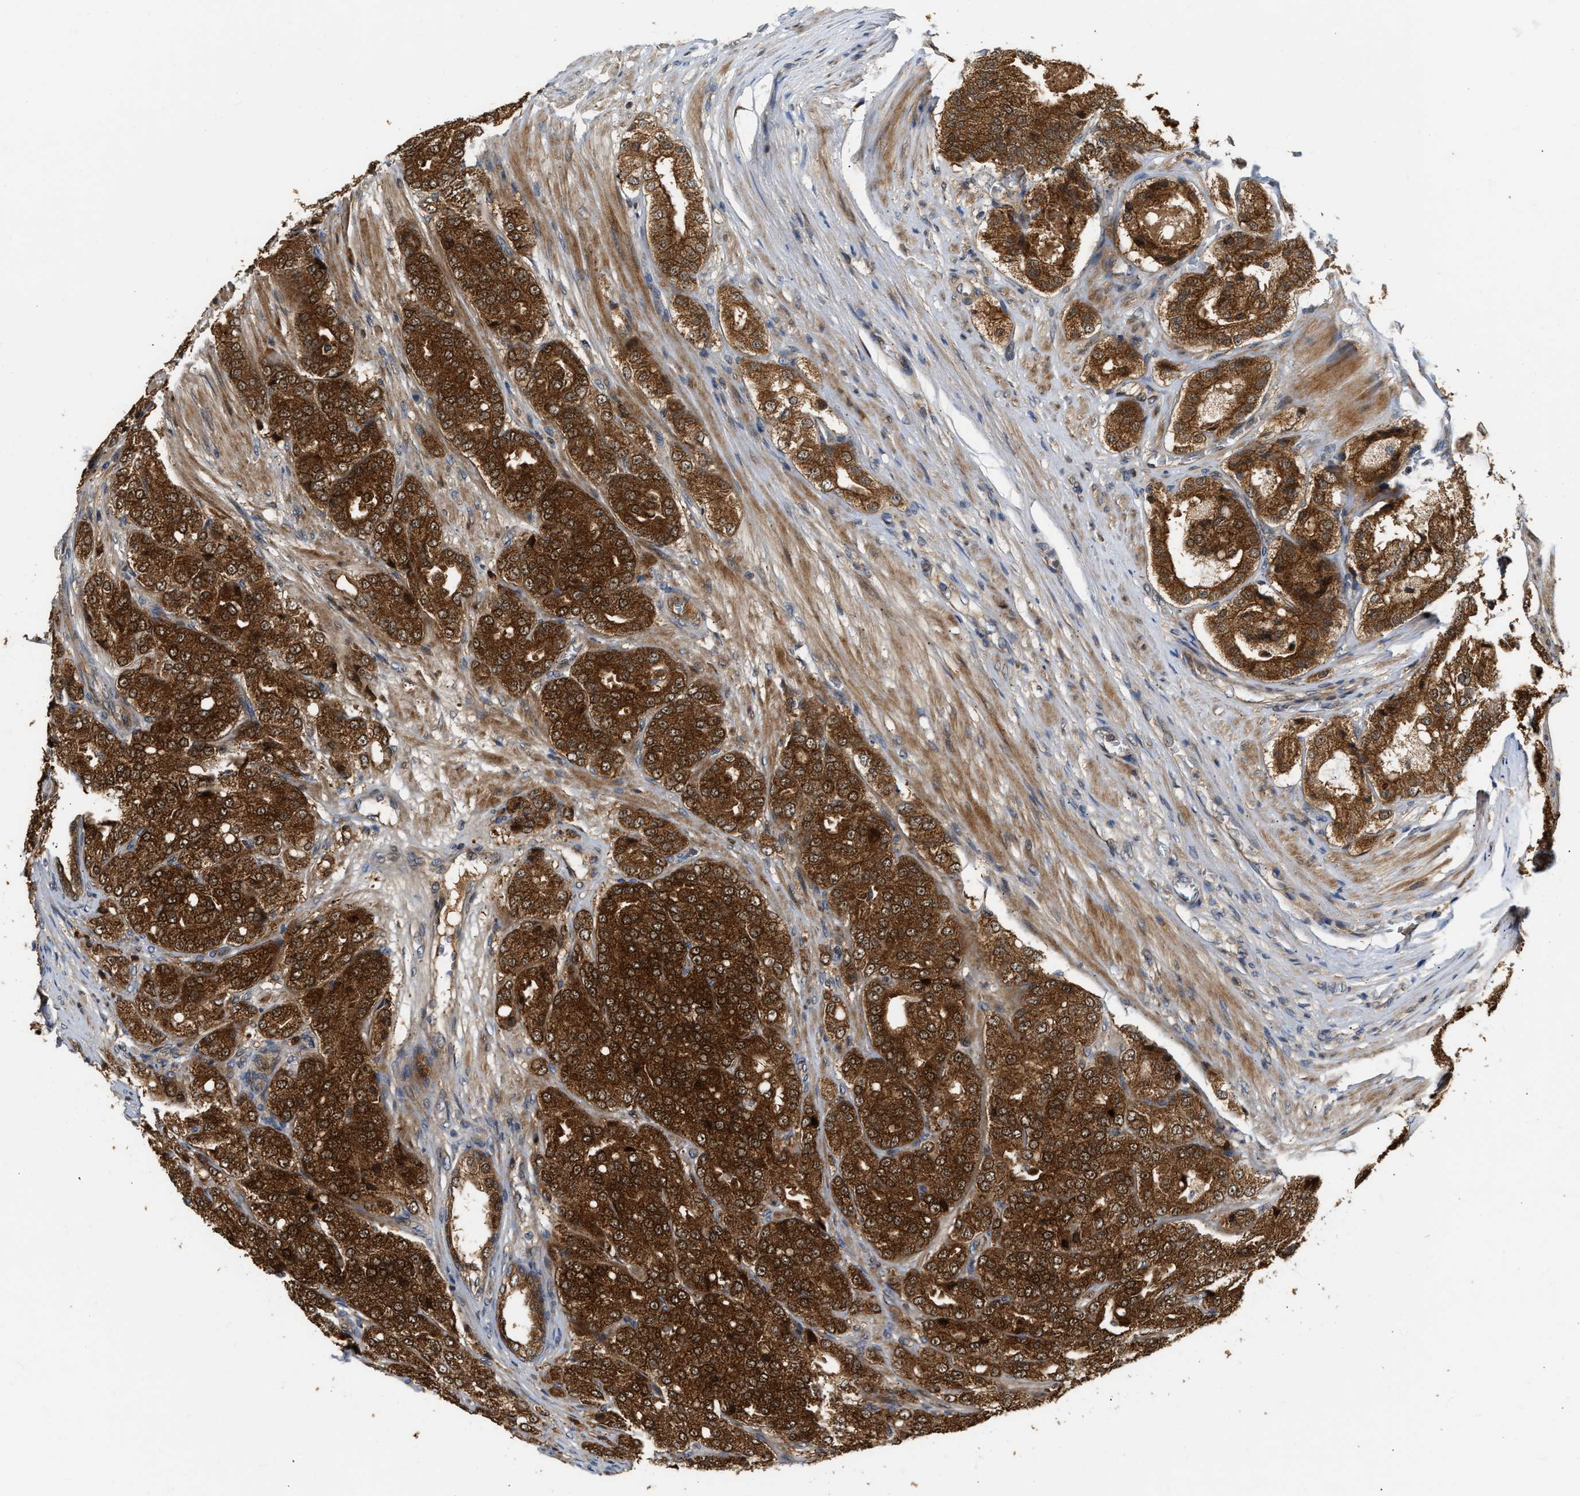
{"staining": {"intensity": "strong", "quantity": ">75%", "location": "cytoplasmic/membranous"}, "tissue": "prostate cancer", "cell_type": "Tumor cells", "image_type": "cancer", "snomed": [{"axis": "morphology", "description": "Adenocarcinoma, High grade"}, {"axis": "topography", "description": "Prostate"}], "caption": "Protein staining displays strong cytoplasmic/membranous expression in approximately >75% of tumor cells in prostate cancer (adenocarcinoma (high-grade)).", "gene": "EXTL2", "patient": {"sex": "male", "age": 65}}